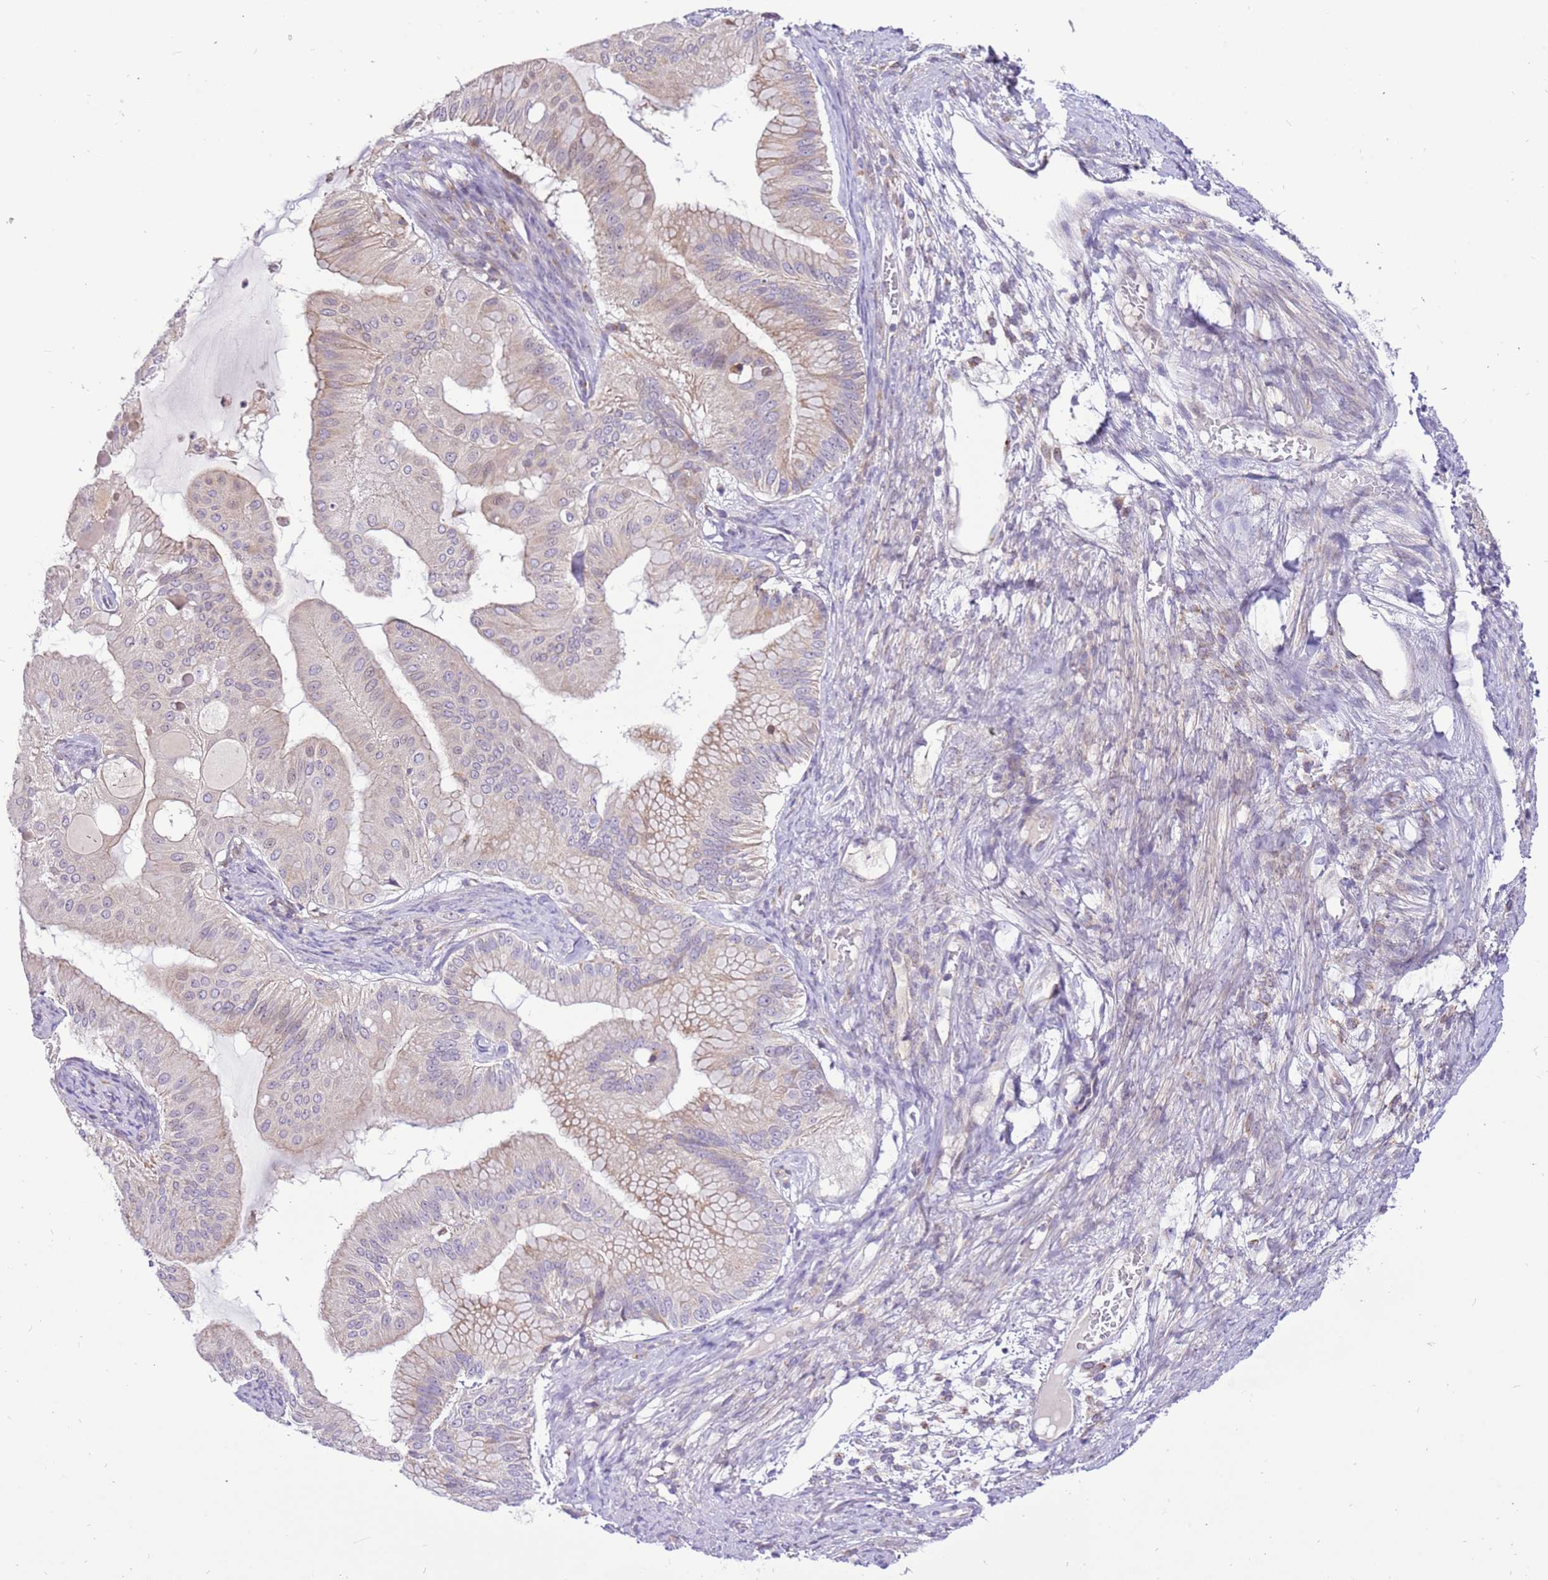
{"staining": {"intensity": "weak", "quantity": "<25%", "location": "cytoplasmic/membranous"}, "tissue": "ovarian cancer", "cell_type": "Tumor cells", "image_type": "cancer", "snomed": [{"axis": "morphology", "description": "Cystadenocarcinoma, mucinous, NOS"}, {"axis": "topography", "description": "Ovary"}], "caption": "This is a image of immunohistochemistry (IHC) staining of ovarian mucinous cystadenocarcinoma, which shows no expression in tumor cells. The staining was performed using DAB (3,3'-diaminobenzidine) to visualize the protein expression in brown, while the nuclei were stained in blue with hematoxylin (Magnification: 20x).", "gene": "COX17", "patient": {"sex": "female", "age": 61}}